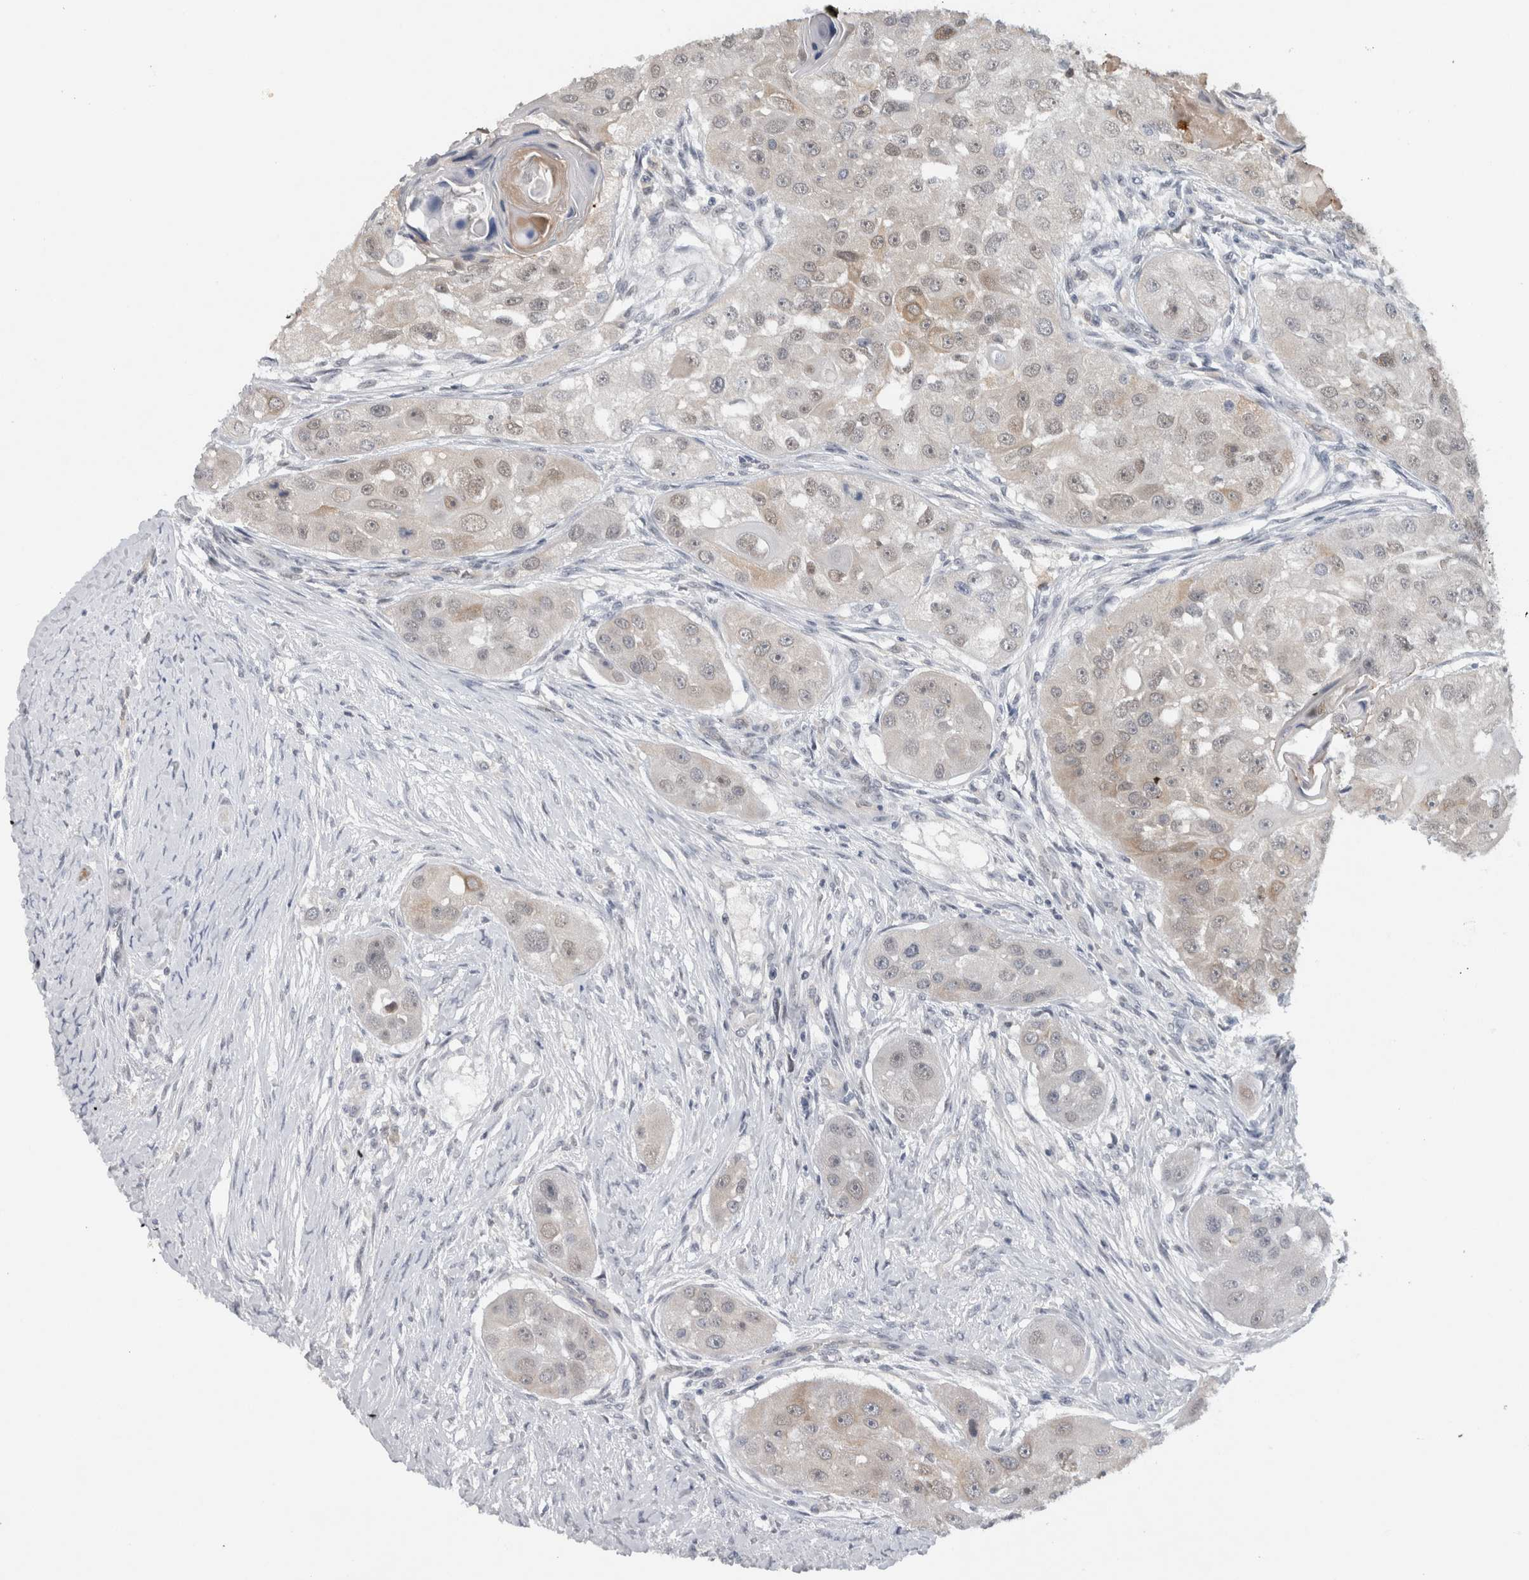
{"staining": {"intensity": "weak", "quantity": "<25%", "location": "cytoplasmic/membranous"}, "tissue": "head and neck cancer", "cell_type": "Tumor cells", "image_type": "cancer", "snomed": [{"axis": "morphology", "description": "Normal tissue, NOS"}, {"axis": "morphology", "description": "Squamous cell carcinoma, NOS"}, {"axis": "topography", "description": "Skeletal muscle"}, {"axis": "topography", "description": "Head-Neck"}], "caption": "IHC micrograph of head and neck cancer (squamous cell carcinoma) stained for a protein (brown), which shows no positivity in tumor cells.", "gene": "PRXL2A", "patient": {"sex": "male", "age": 51}}